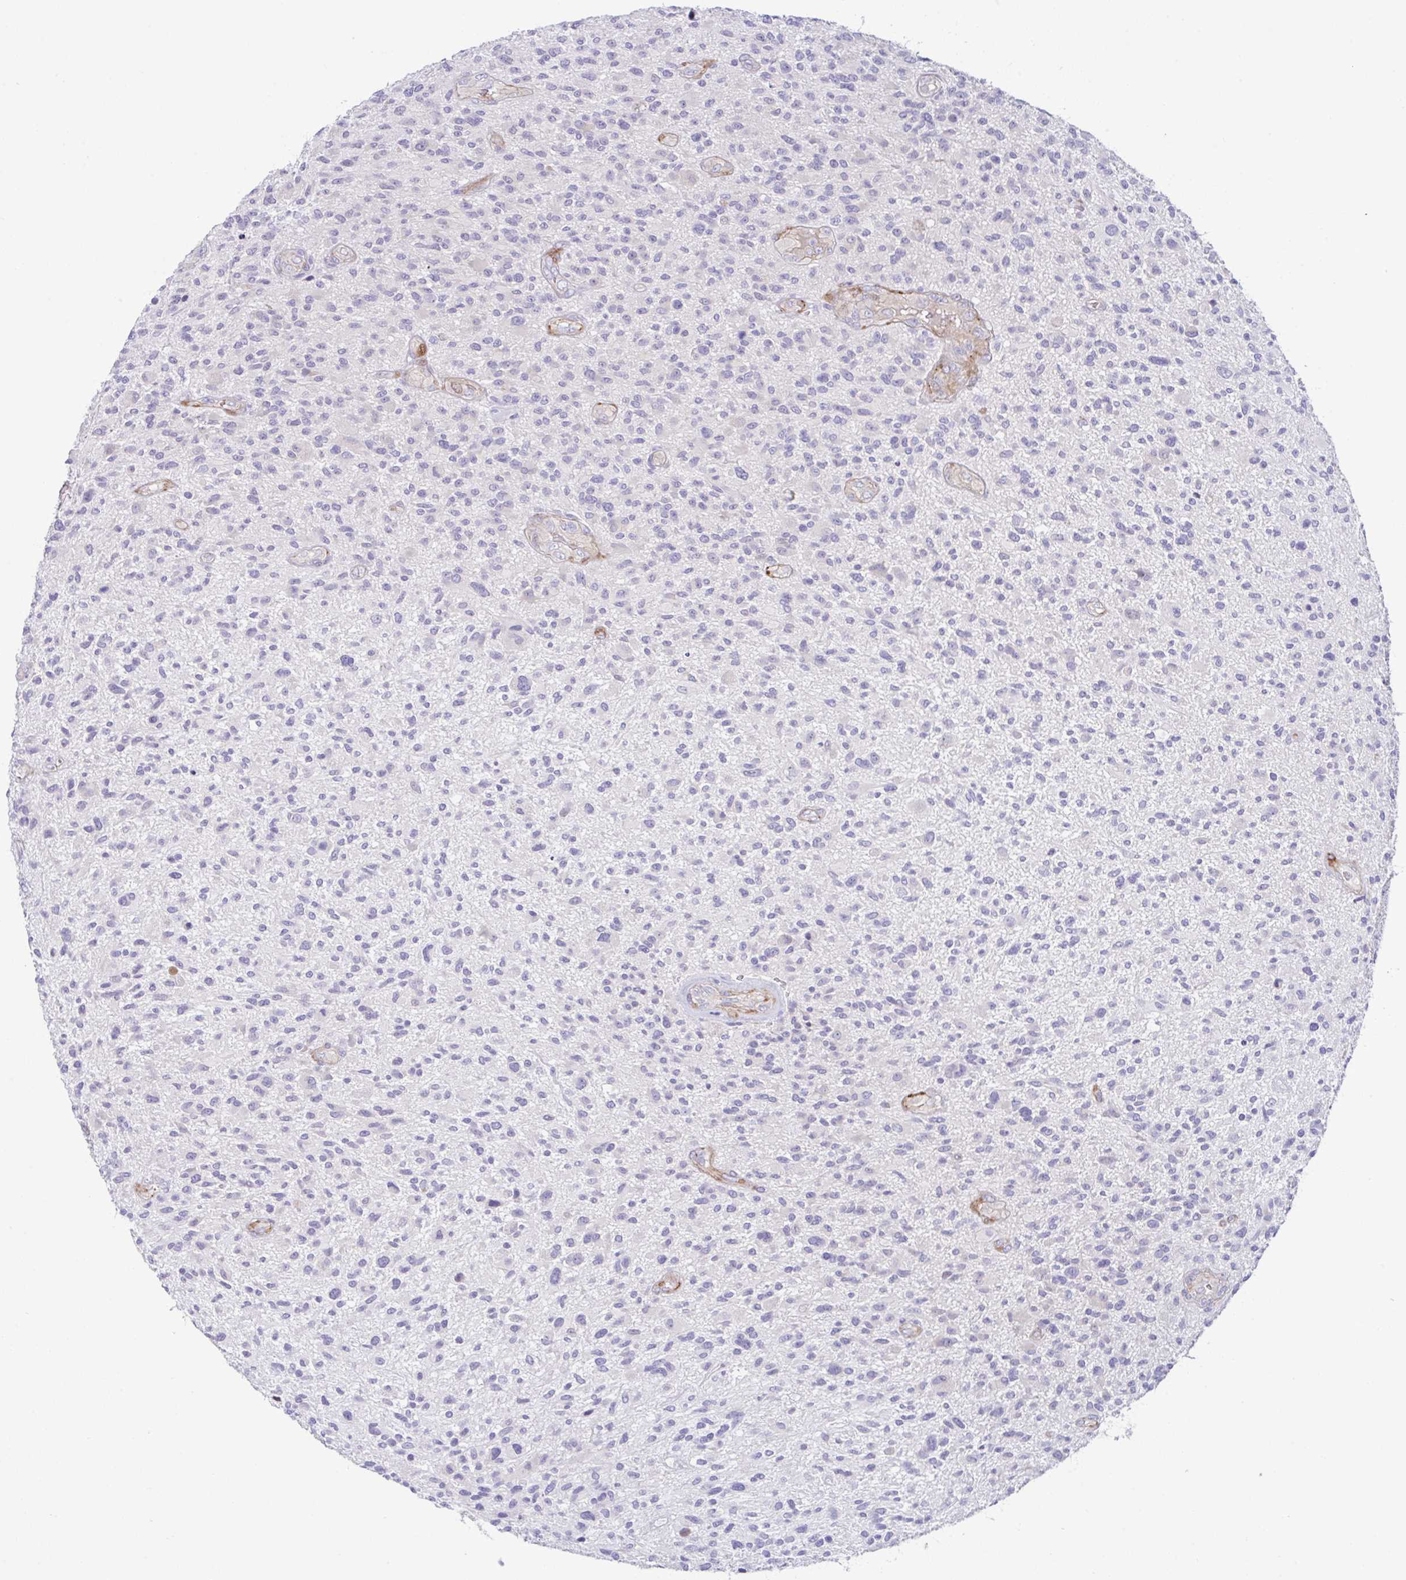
{"staining": {"intensity": "negative", "quantity": "none", "location": "none"}, "tissue": "glioma", "cell_type": "Tumor cells", "image_type": "cancer", "snomed": [{"axis": "morphology", "description": "Glioma, malignant, High grade"}, {"axis": "topography", "description": "Brain"}], "caption": "This is an IHC image of malignant glioma (high-grade). There is no staining in tumor cells.", "gene": "ZNF713", "patient": {"sex": "male", "age": 47}}